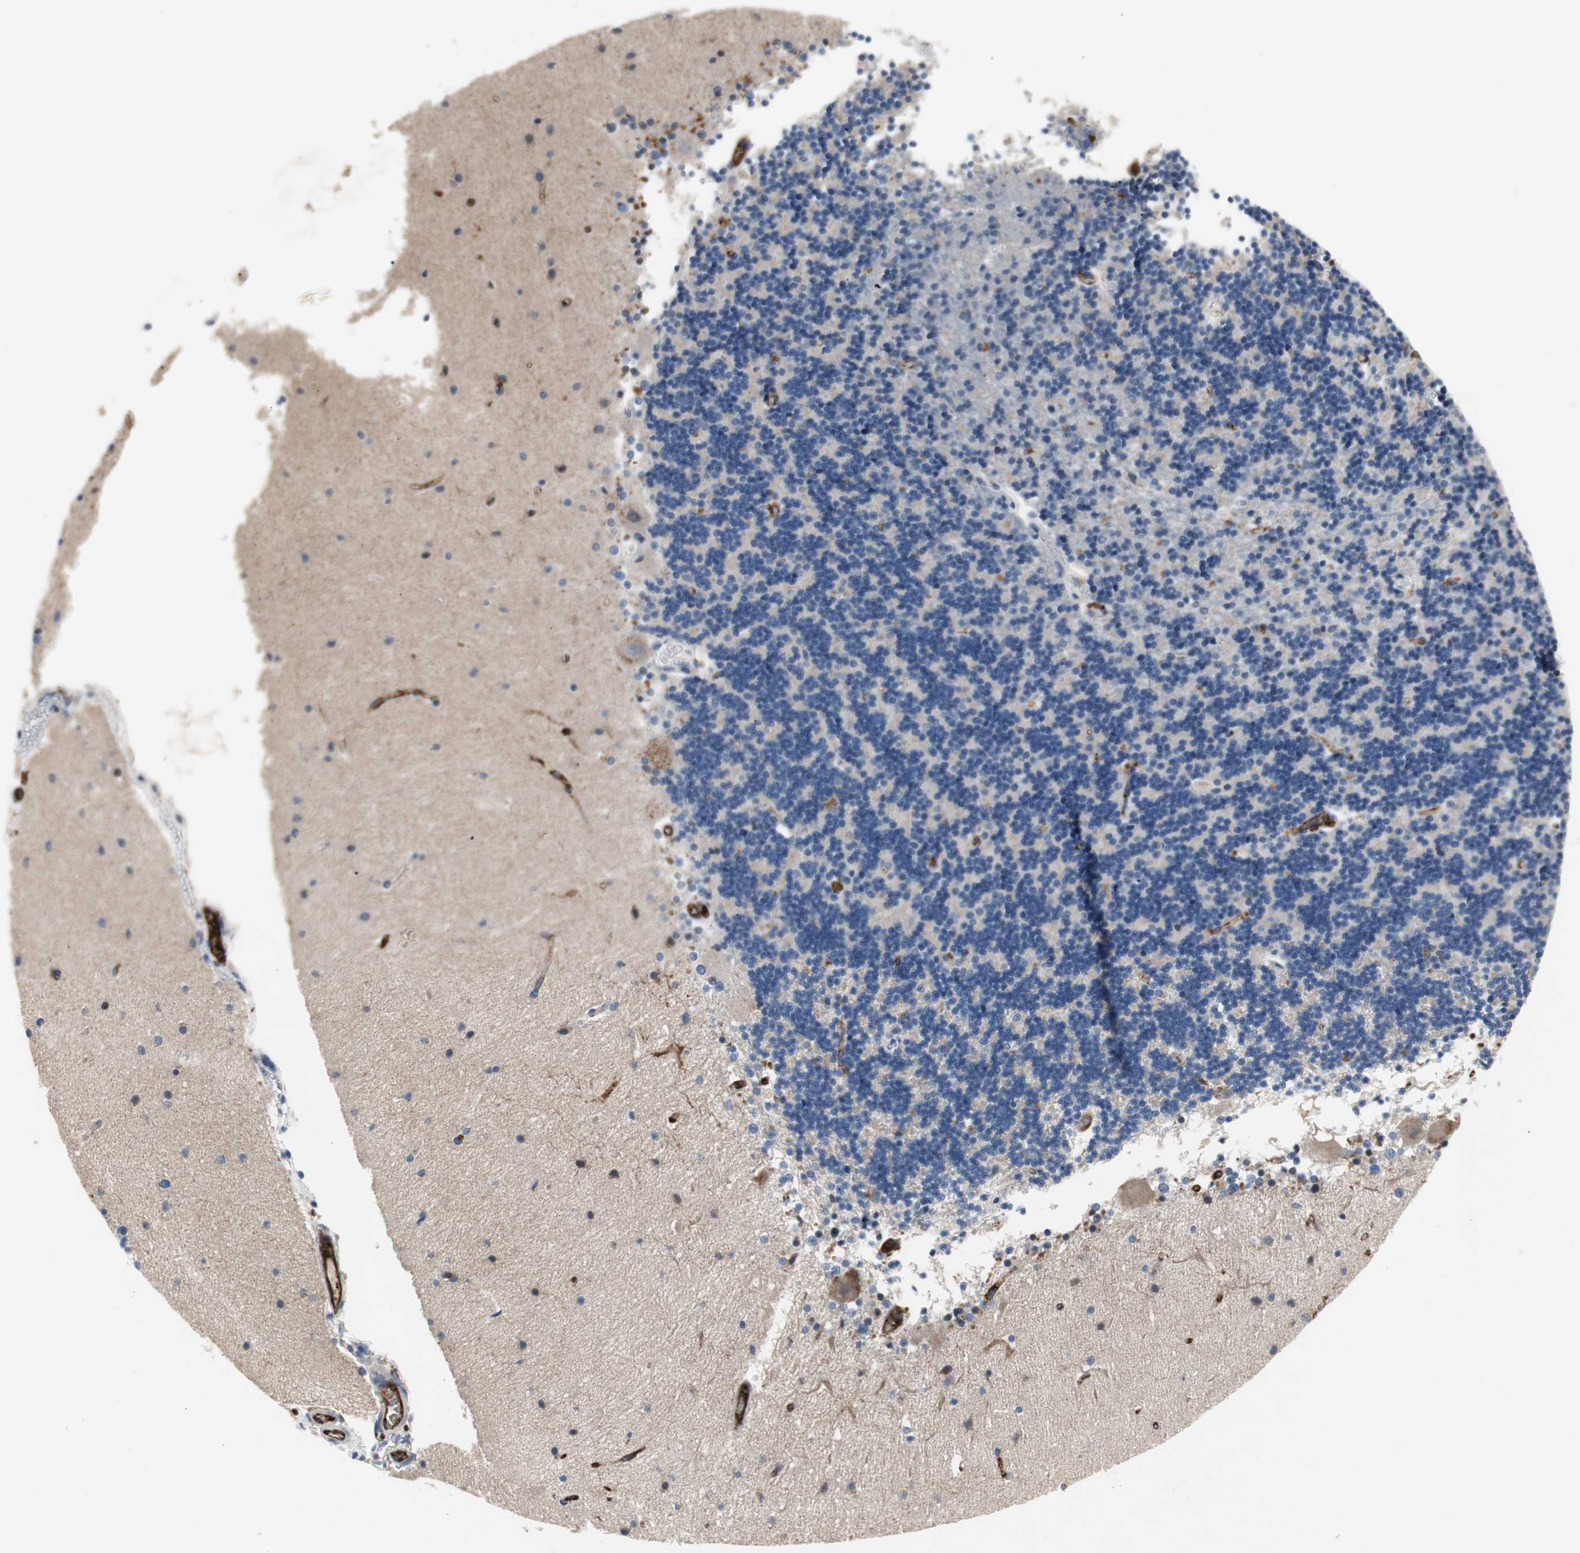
{"staining": {"intensity": "negative", "quantity": "none", "location": "none"}, "tissue": "cerebellum", "cell_type": "Cells in granular layer", "image_type": "normal", "snomed": [{"axis": "morphology", "description": "Normal tissue, NOS"}, {"axis": "topography", "description": "Cerebellum"}], "caption": "This is an immunohistochemistry (IHC) image of benign human cerebellum. There is no positivity in cells in granular layer.", "gene": "ALPL", "patient": {"sex": "female", "age": 54}}